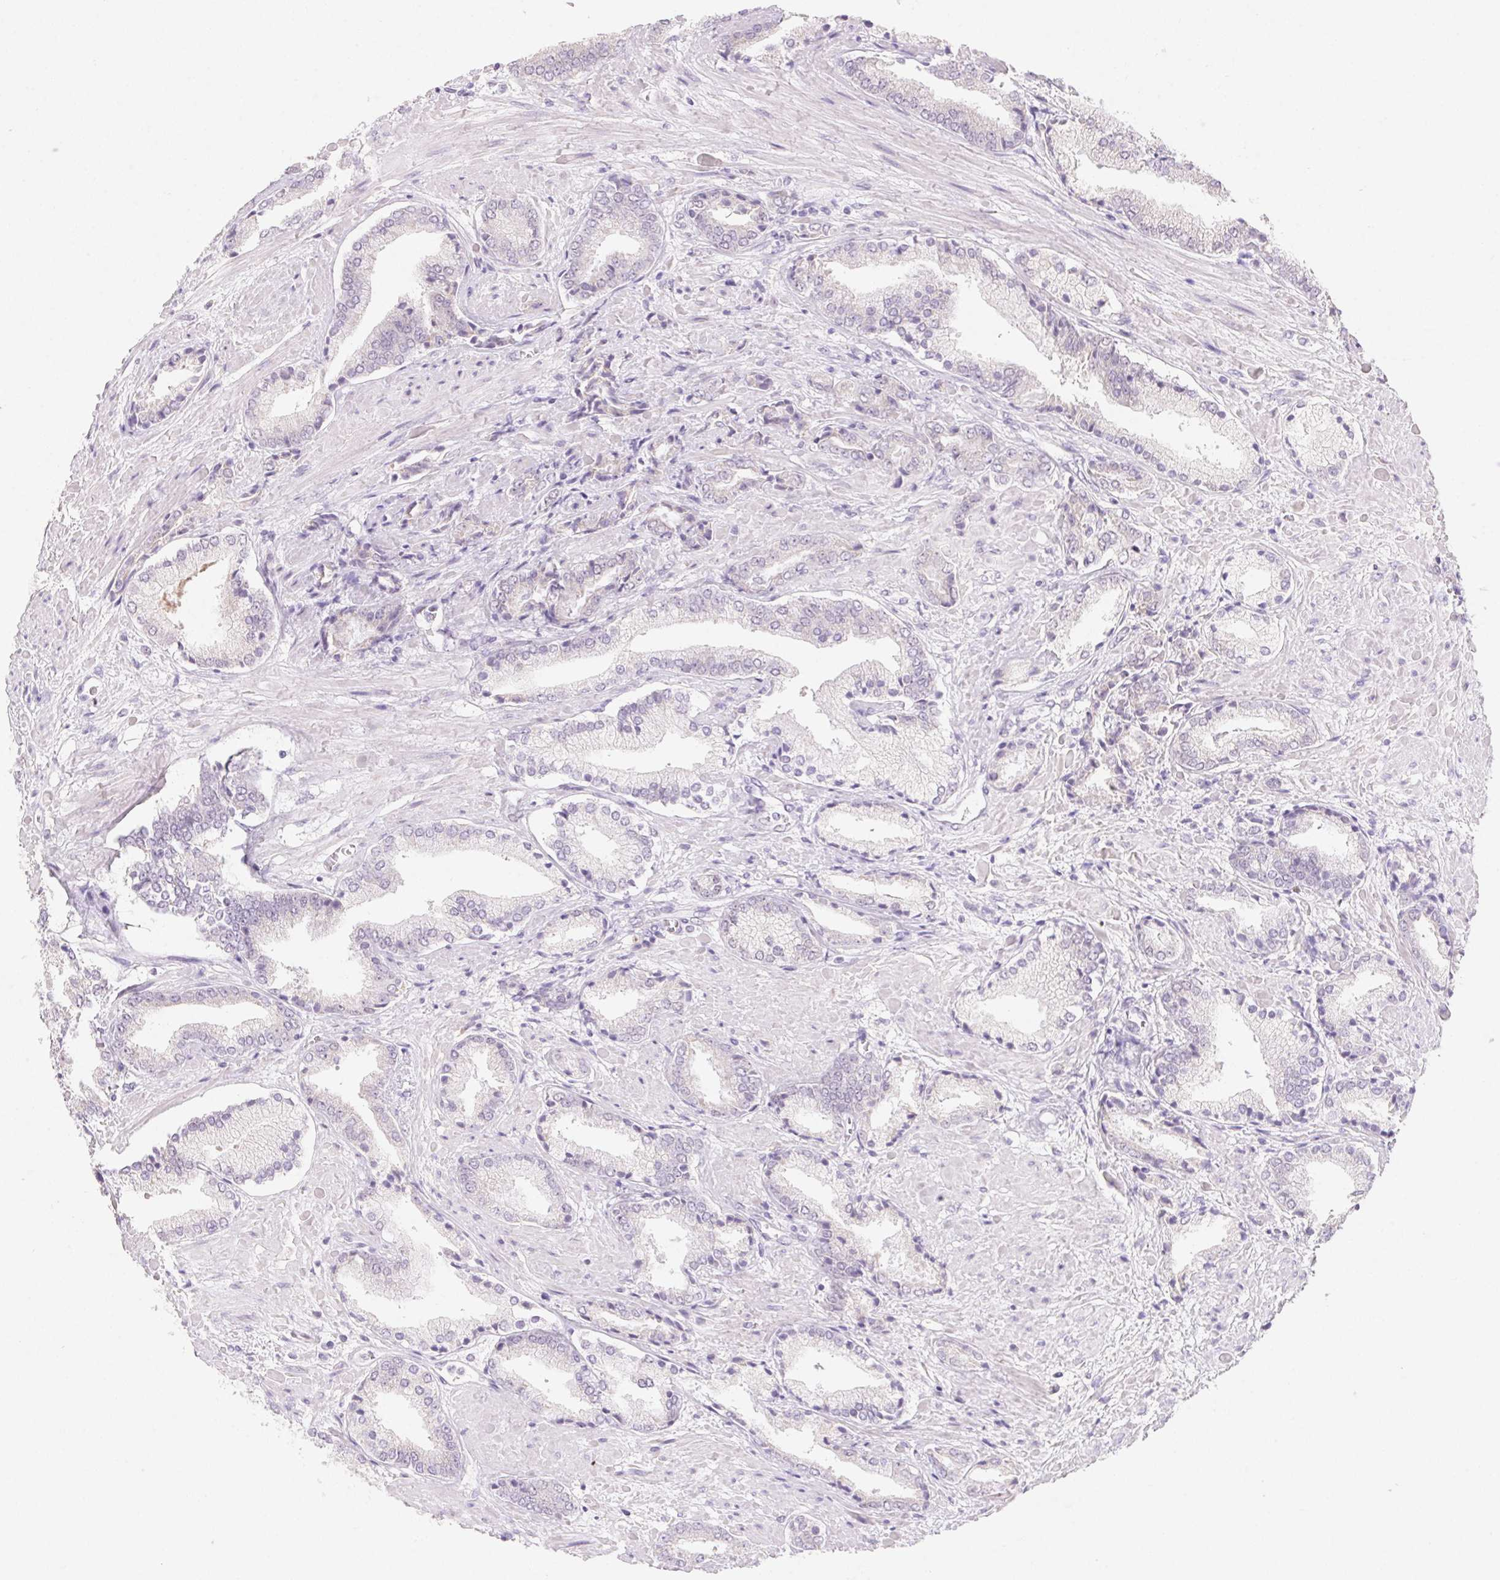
{"staining": {"intensity": "negative", "quantity": "none", "location": "none"}, "tissue": "prostate cancer", "cell_type": "Tumor cells", "image_type": "cancer", "snomed": [{"axis": "morphology", "description": "Adenocarcinoma, High grade"}, {"axis": "topography", "description": "Prostate"}], "caption": "This is a photomicrograph of immunohistochemistry staining of adenocarcinoma (high-grade) (prostate), which shows no staining in tumor cells. (DAB immunohistochemistry (IHC) visualized using brightfield microscopy, high magnification).", "gene": "DPPA5", "patient": {"sex": "male", "age": 56}}